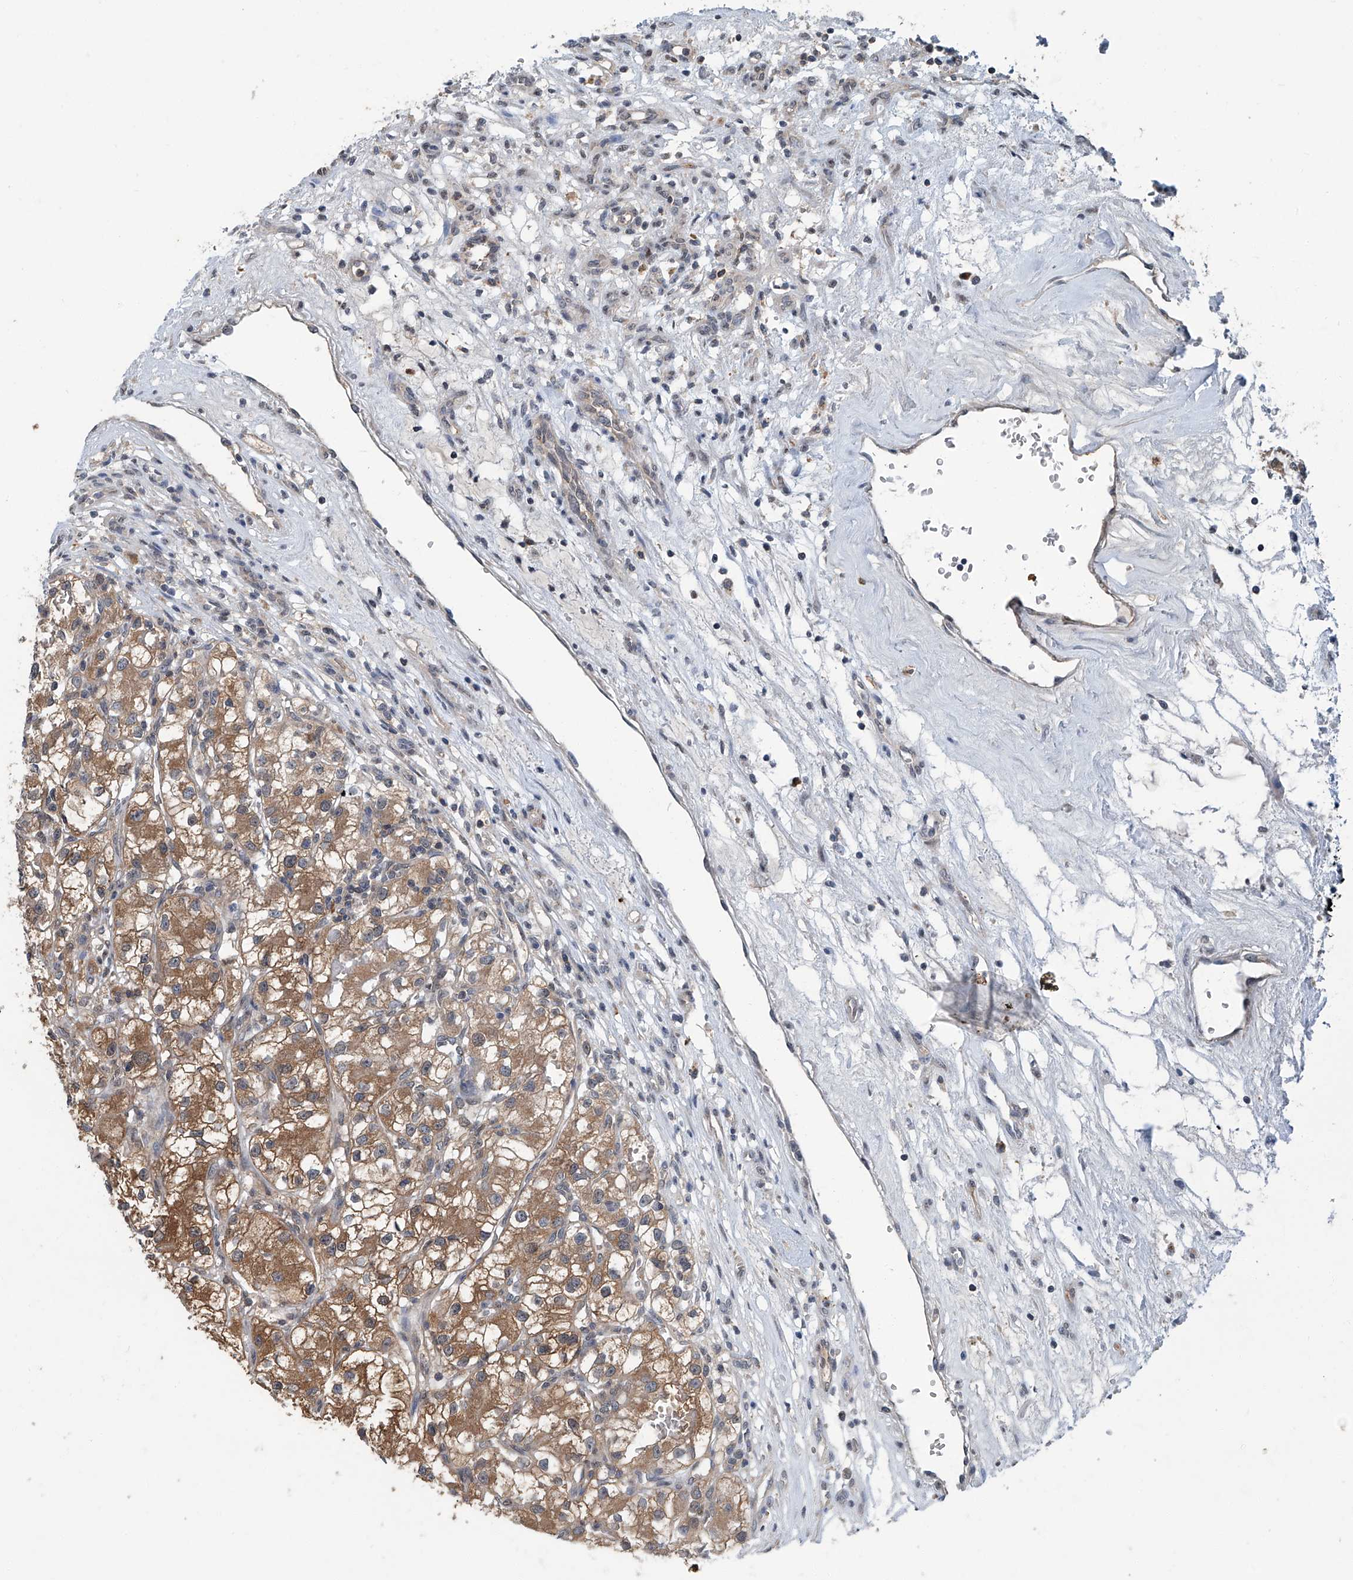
{"staining": {"intensity": "moderate", "quantity": ">75%", "location": "cytoplasmic/membranous"}, "tissue": "renal cancer", "cell_type": "Tumor cells", "image_type": "cancer", "snomed": [{"axis": "morphology", "description": "Adenocarcinoma, NOS"}, {"axis": "topography", "description": "Kidney"}], "caption": "IHC photomicrograph of neoplastic tissue: human renal cancer (adenocarcinoma) stained using immunohistochemistry (IHC) exhibits medium levels of moderate protein expression localized specifically in the cytoplasmic/membranous of tumor cells, appearing as a cytoplasmic/membranous brown color.", "gene": "CLK1", "patient": {"sex": "female", "age": 57}}